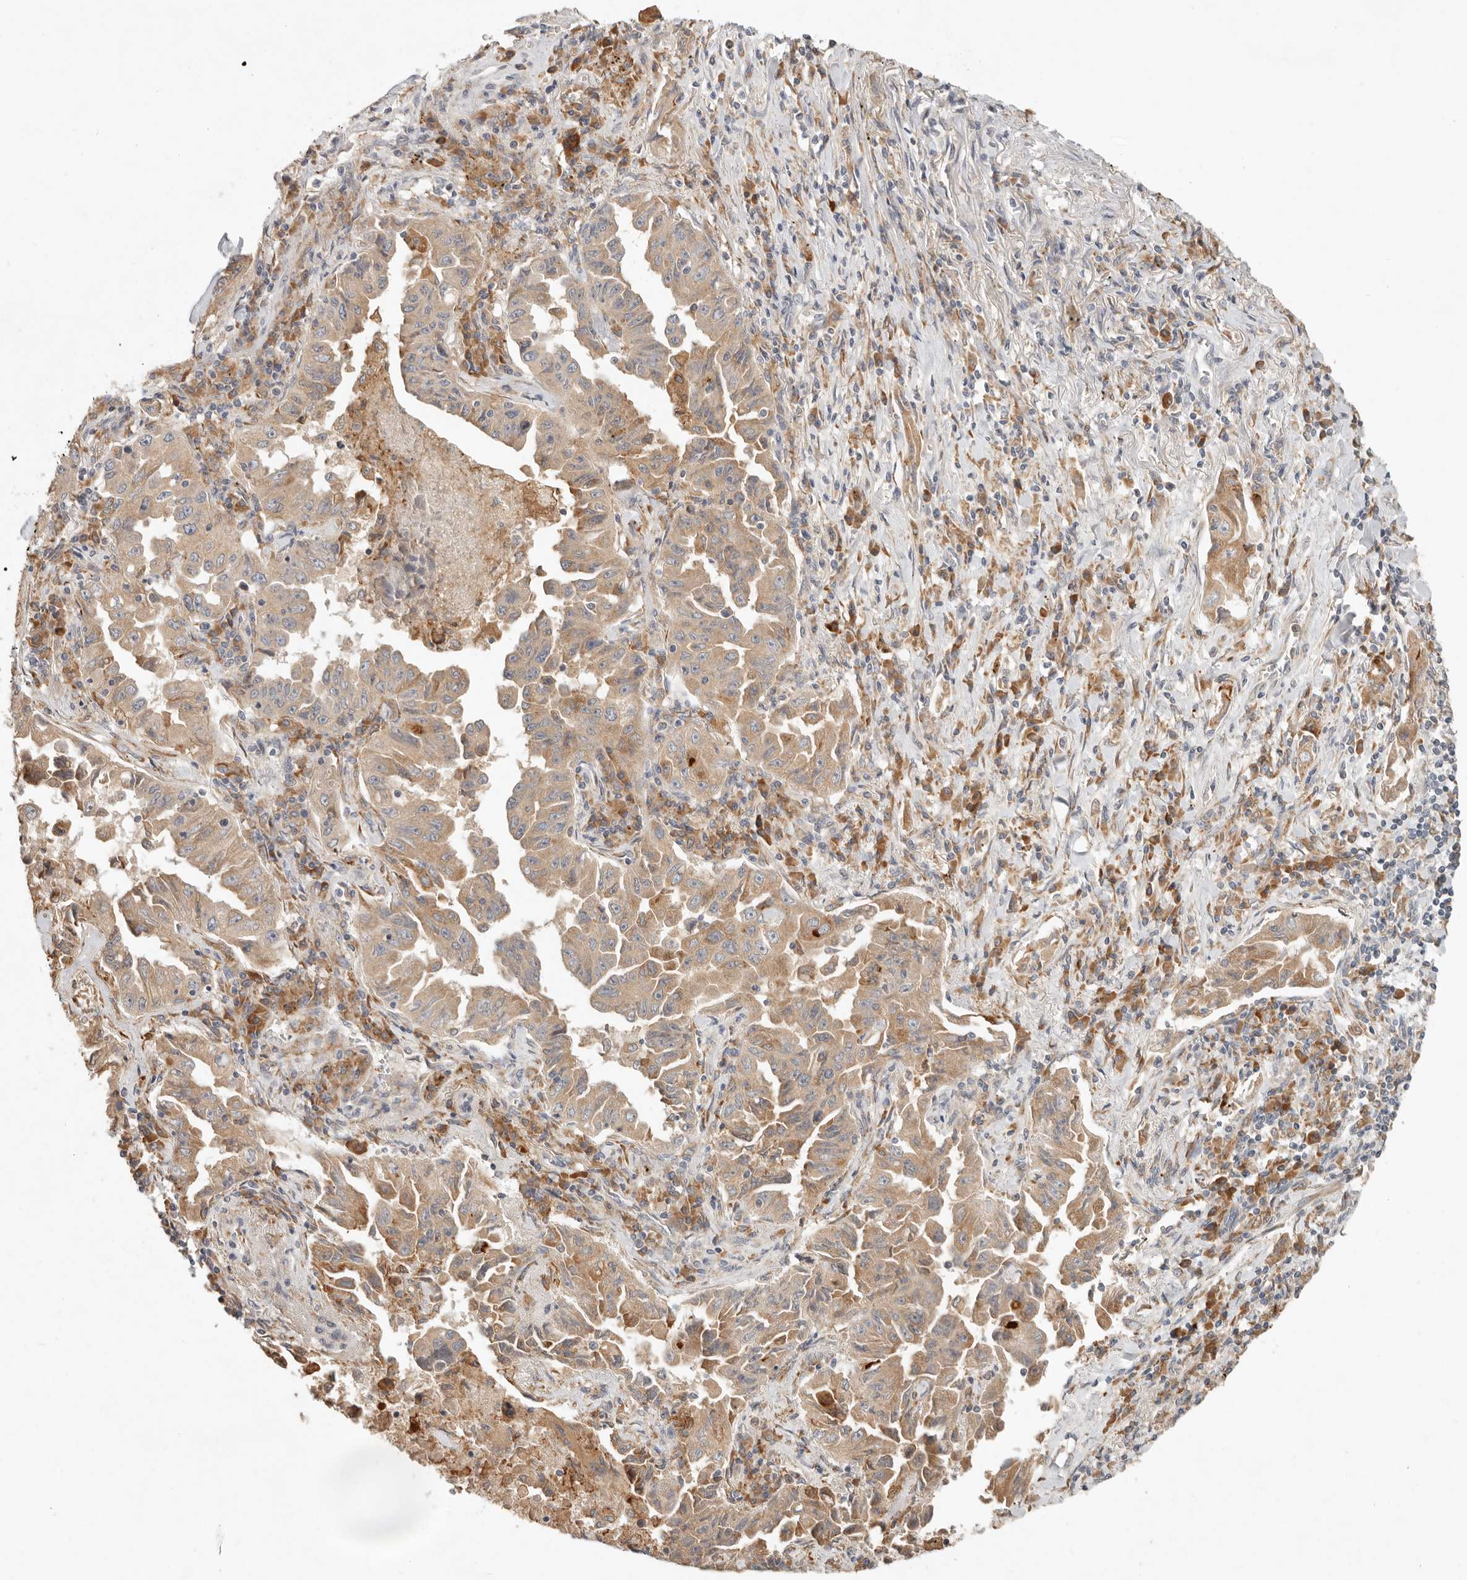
{"staining": {"intensity": "moderate", "quantity": ">75%", "location": "cytoplasmic/membranous"}, "tissue": "lung cancer", "cell_type": "Tumor cells", "image_type": "cancer", "snomed": [{"axis": "morphology", "description": "Adenocarcinoma, NOS"}, {"axis": "topography", "description": "Lung"}], "caption": "Immunohistochemical staining of lung cancer (adenocarcinoma) displays medium levels of moderate cytoplasmic/membranous expression in approximately >75% of tumor cells.", "gene": "ARHGEF10L", "patient": {"sex": "female", "age": 51}}